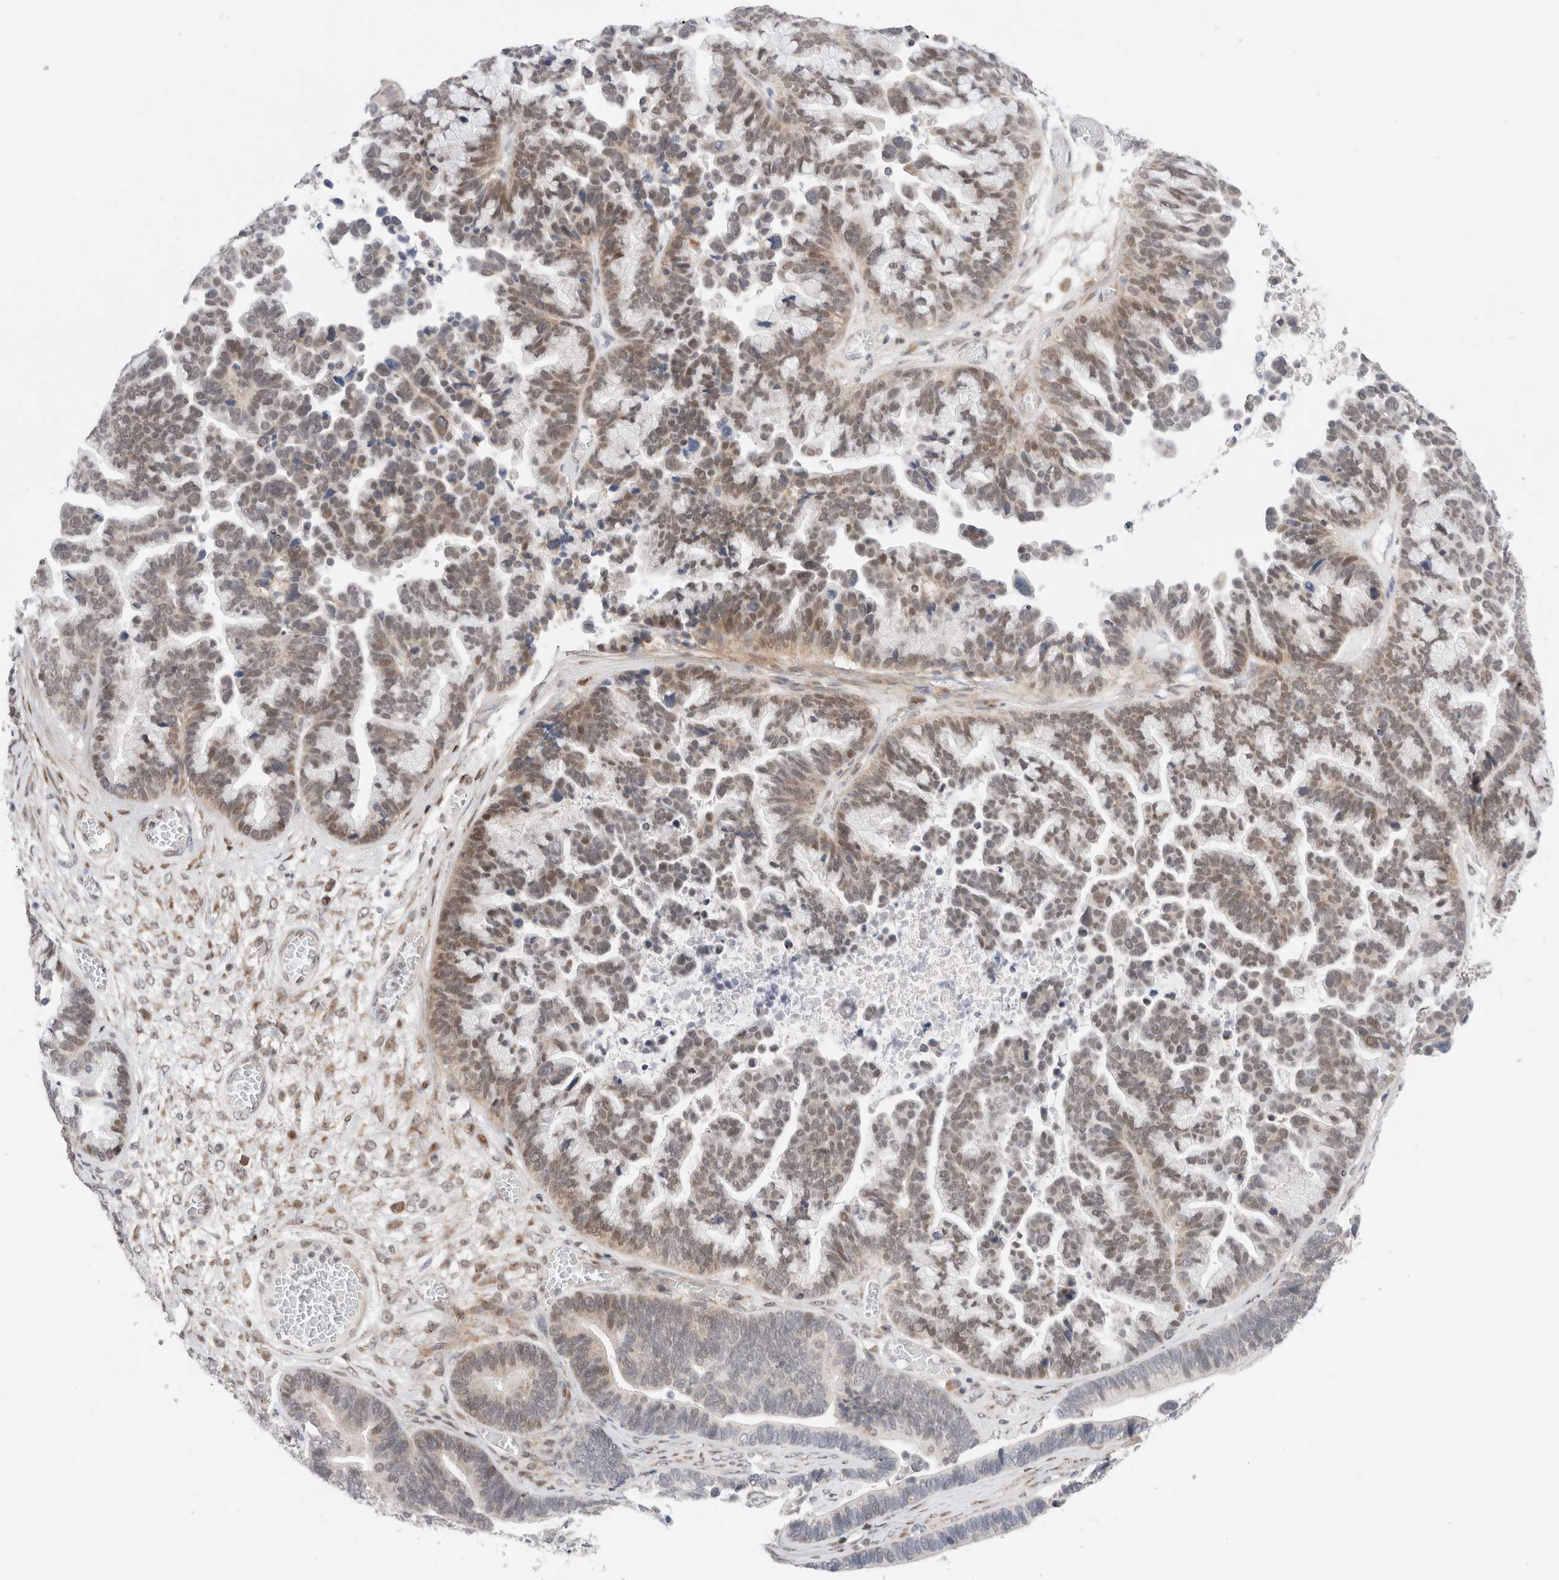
{"staining": {"intensity": "weak", "quantity": "25%-75%", "location": "nuclear"}, "tissue": "ovarian cancer", "cell_type": "Tumor cells", "image_type": "cancer", "snomed": [{"axis": "morphology", "description": "Cystadenocarcinoma, serous, NOS"}, {"axis": "topography", "description": "Ovary"}], "caption": "Weak nuclear positivity is seen in approximately 25%-75% of tumor cells in ovarian cancer (serous cystadenocarcinoma). The staining was performed using DAB (3,3'-diaminobenzidine), with brown indicating positive protein expression. Nuclei are stained blue with hematoxylin.", "gene": "ERI3", "patient": {"sex": "female", "age": 56}}